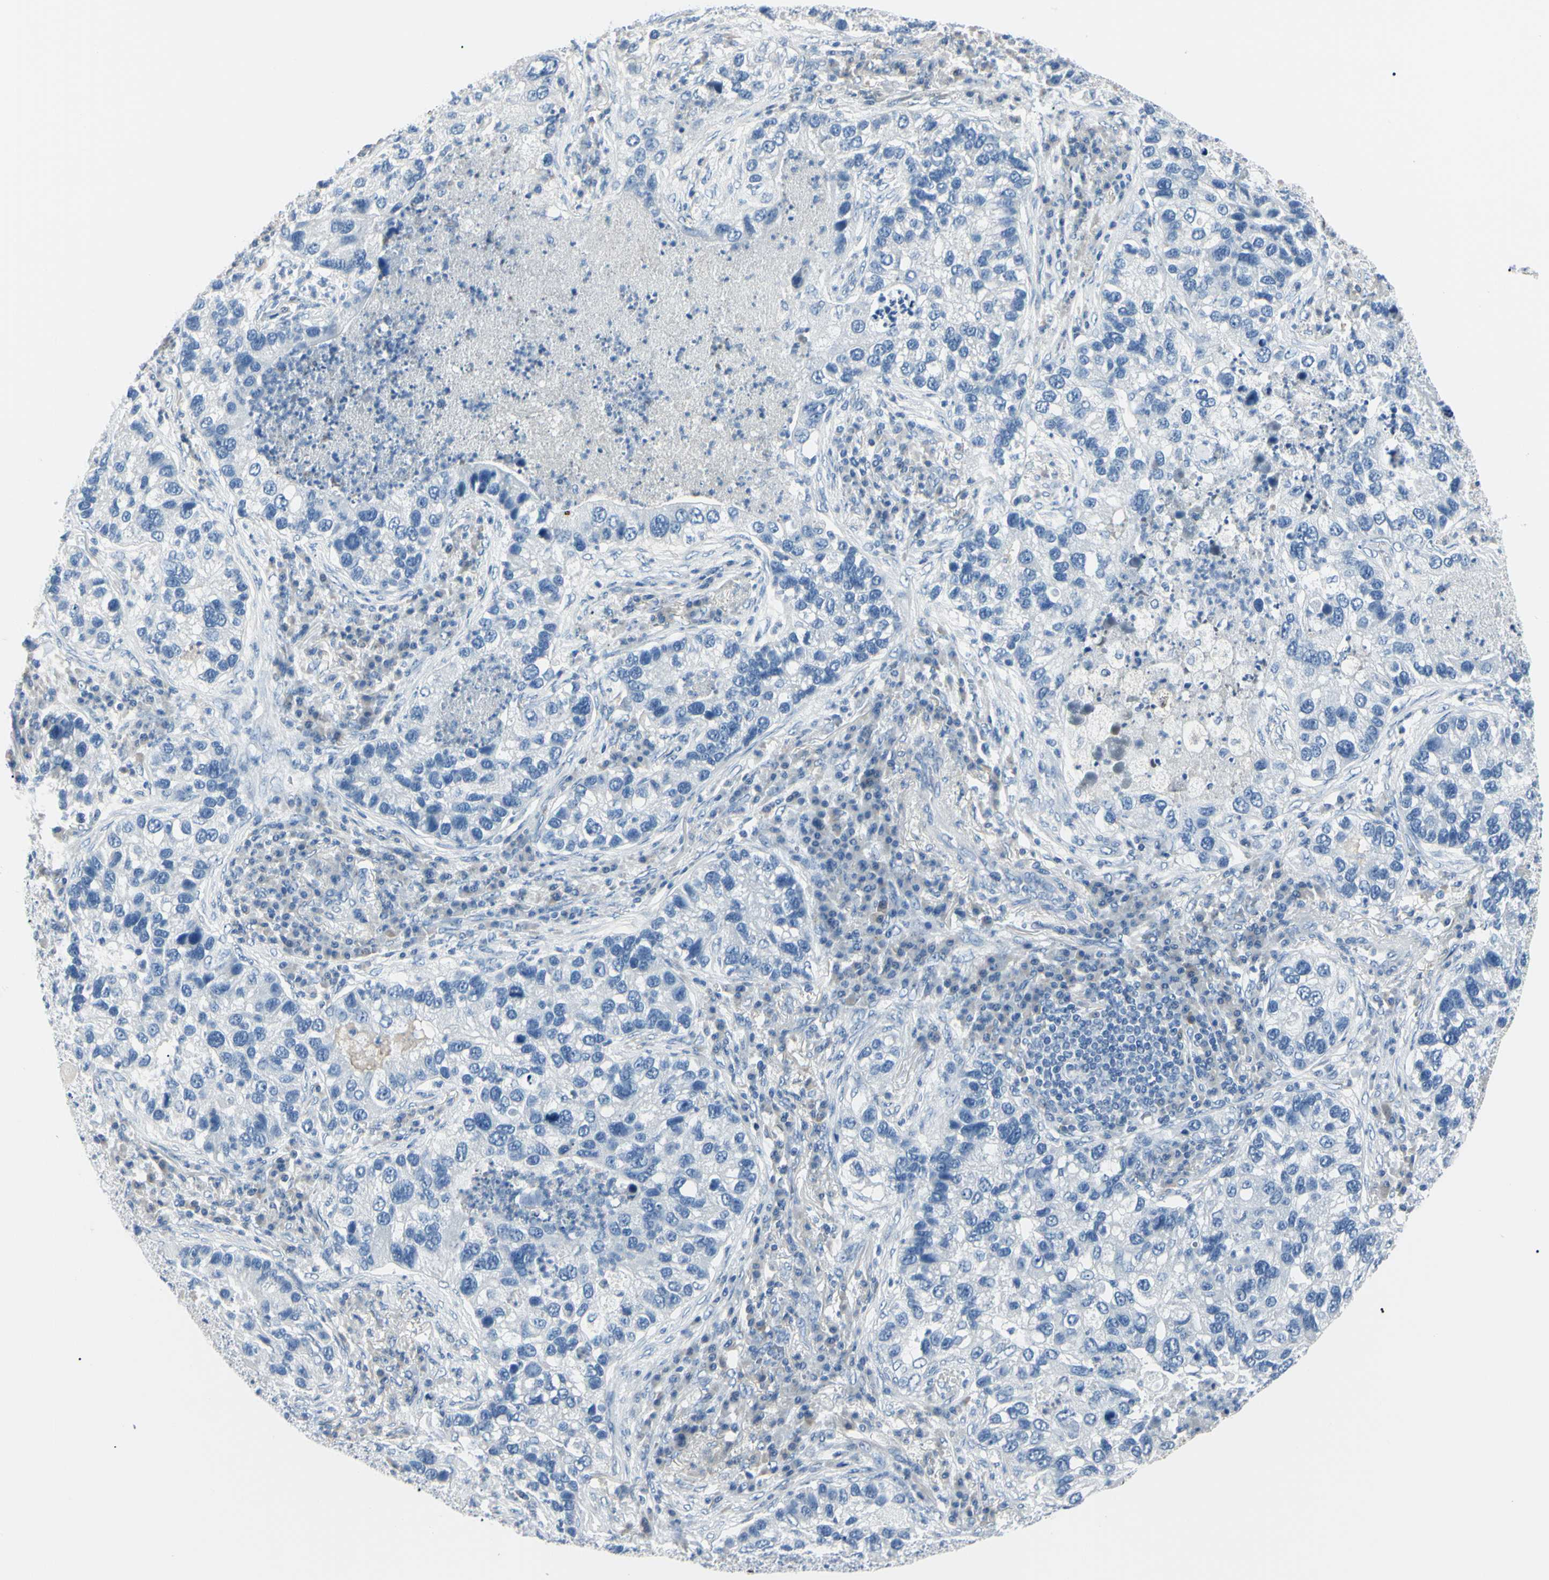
{"staining": {"intensity": "negative", "quantity": "none", "location": "none"}, "tissue": "lung cancer", "cell_type": "Tumor cells", "image_type": "cancer", "snomed": [{"axis": "morphology", "description": "Normal tissue, NOS"}, {"axis": "morphology", "description": "Adenocarcinoma, NOS"}, {"axis": "topography", "description": "Bronchus"}, {"axis": "topography", "description": "Lung"}], "caption": "A micrograph of lung cancer (adenocarcinoma) stained for a protein reveals no brown staining in tumor cells. (DAB immunohistochemistry (IHC) visualized using brightfield microscopy, high magnification).", "gene": "CA2", "patient": {"sex": "male", "age": 54}}